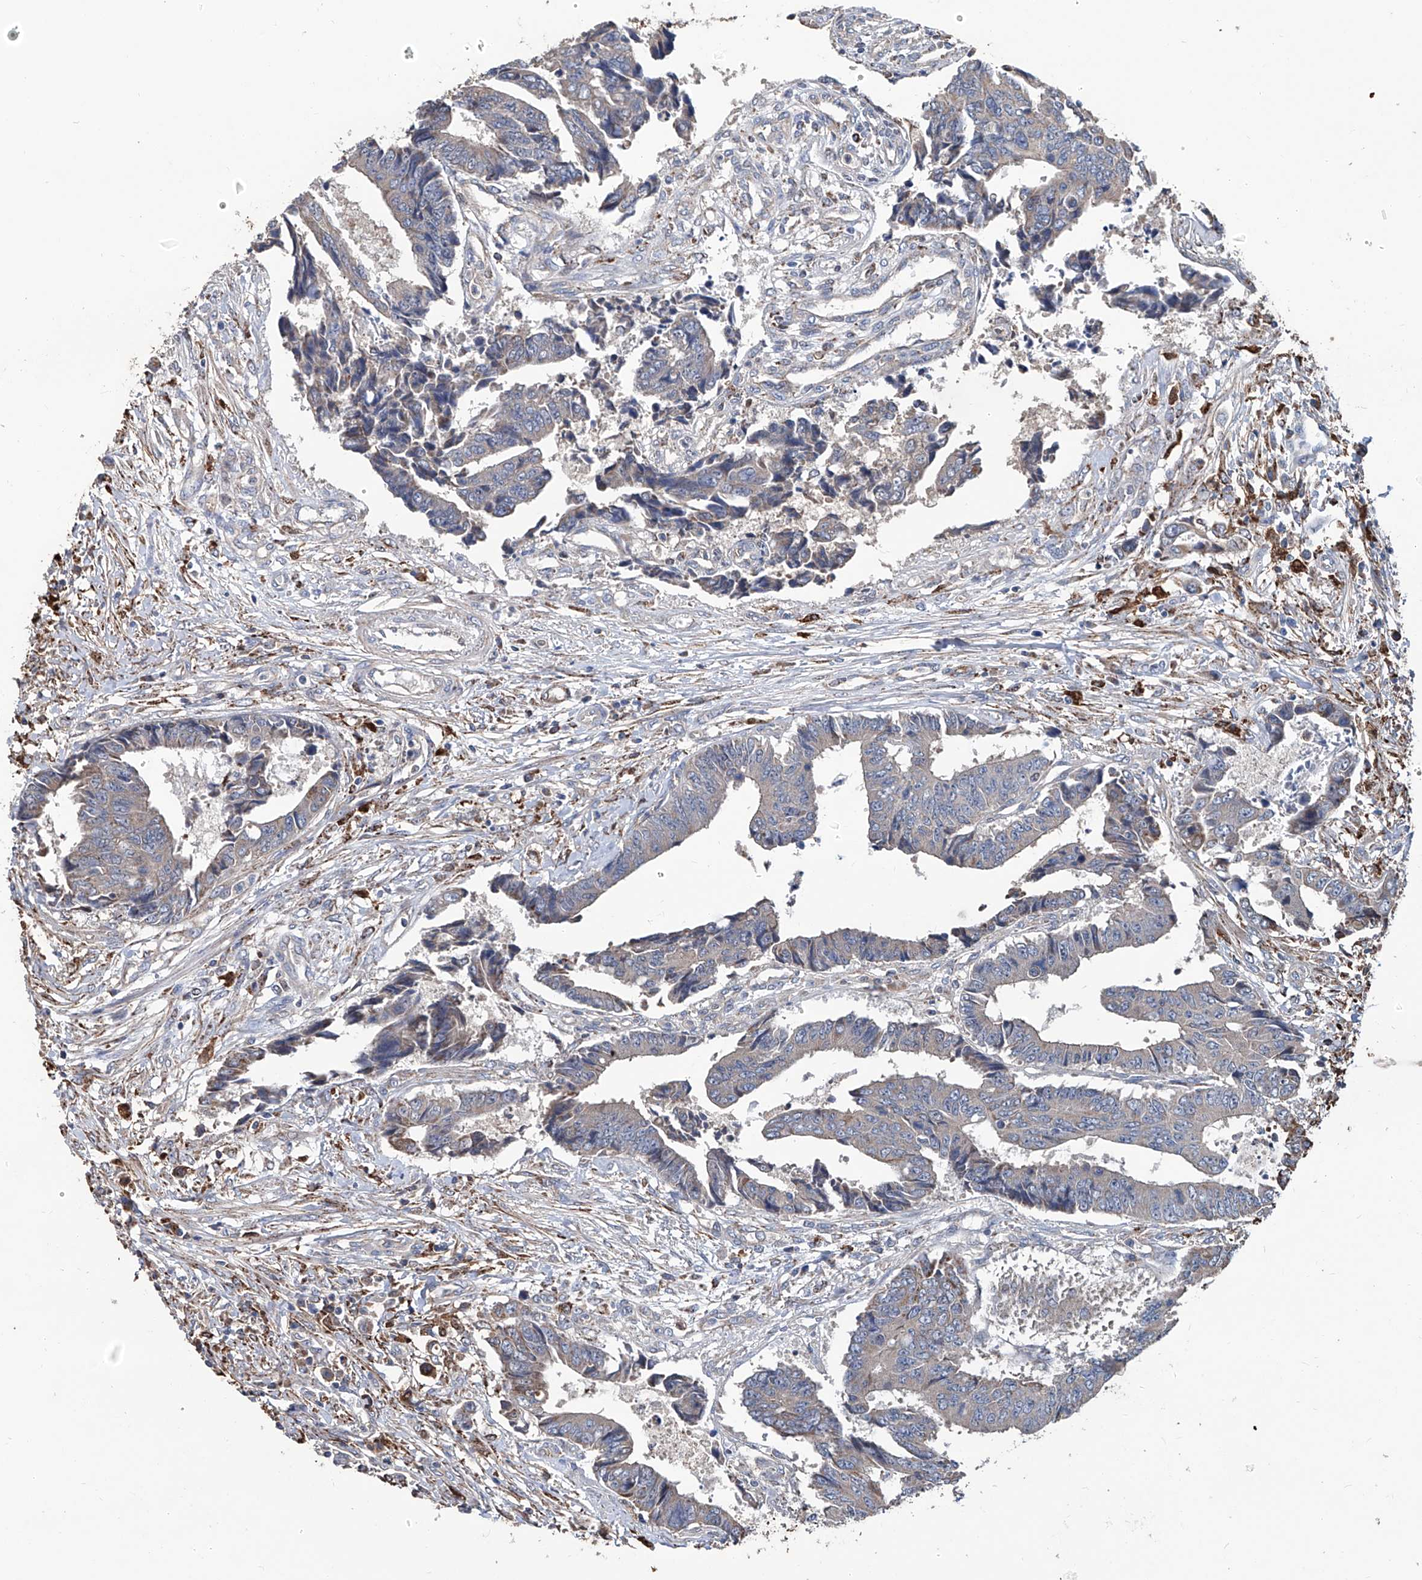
{"staining": {"intensity": "weak", "quantity": "<25%", "location": "cytoplasmic/membranous"}, "tissue": "colorectal cancer", "cell_type": "Tumor cells", "image_type": "cancer", "snomed": [{"axis": "morphology", "description": "Adenocarcinoma, NOS"}, {"axis": "topography", "description": "Rectum"}], "caption": "DAB immunohistochemical staining of adenocarcinoma (colorectal) exhibits no significant staining in tumor cells.", "gene": "NHS", "patient": {"sex": "male", "age": 84}}